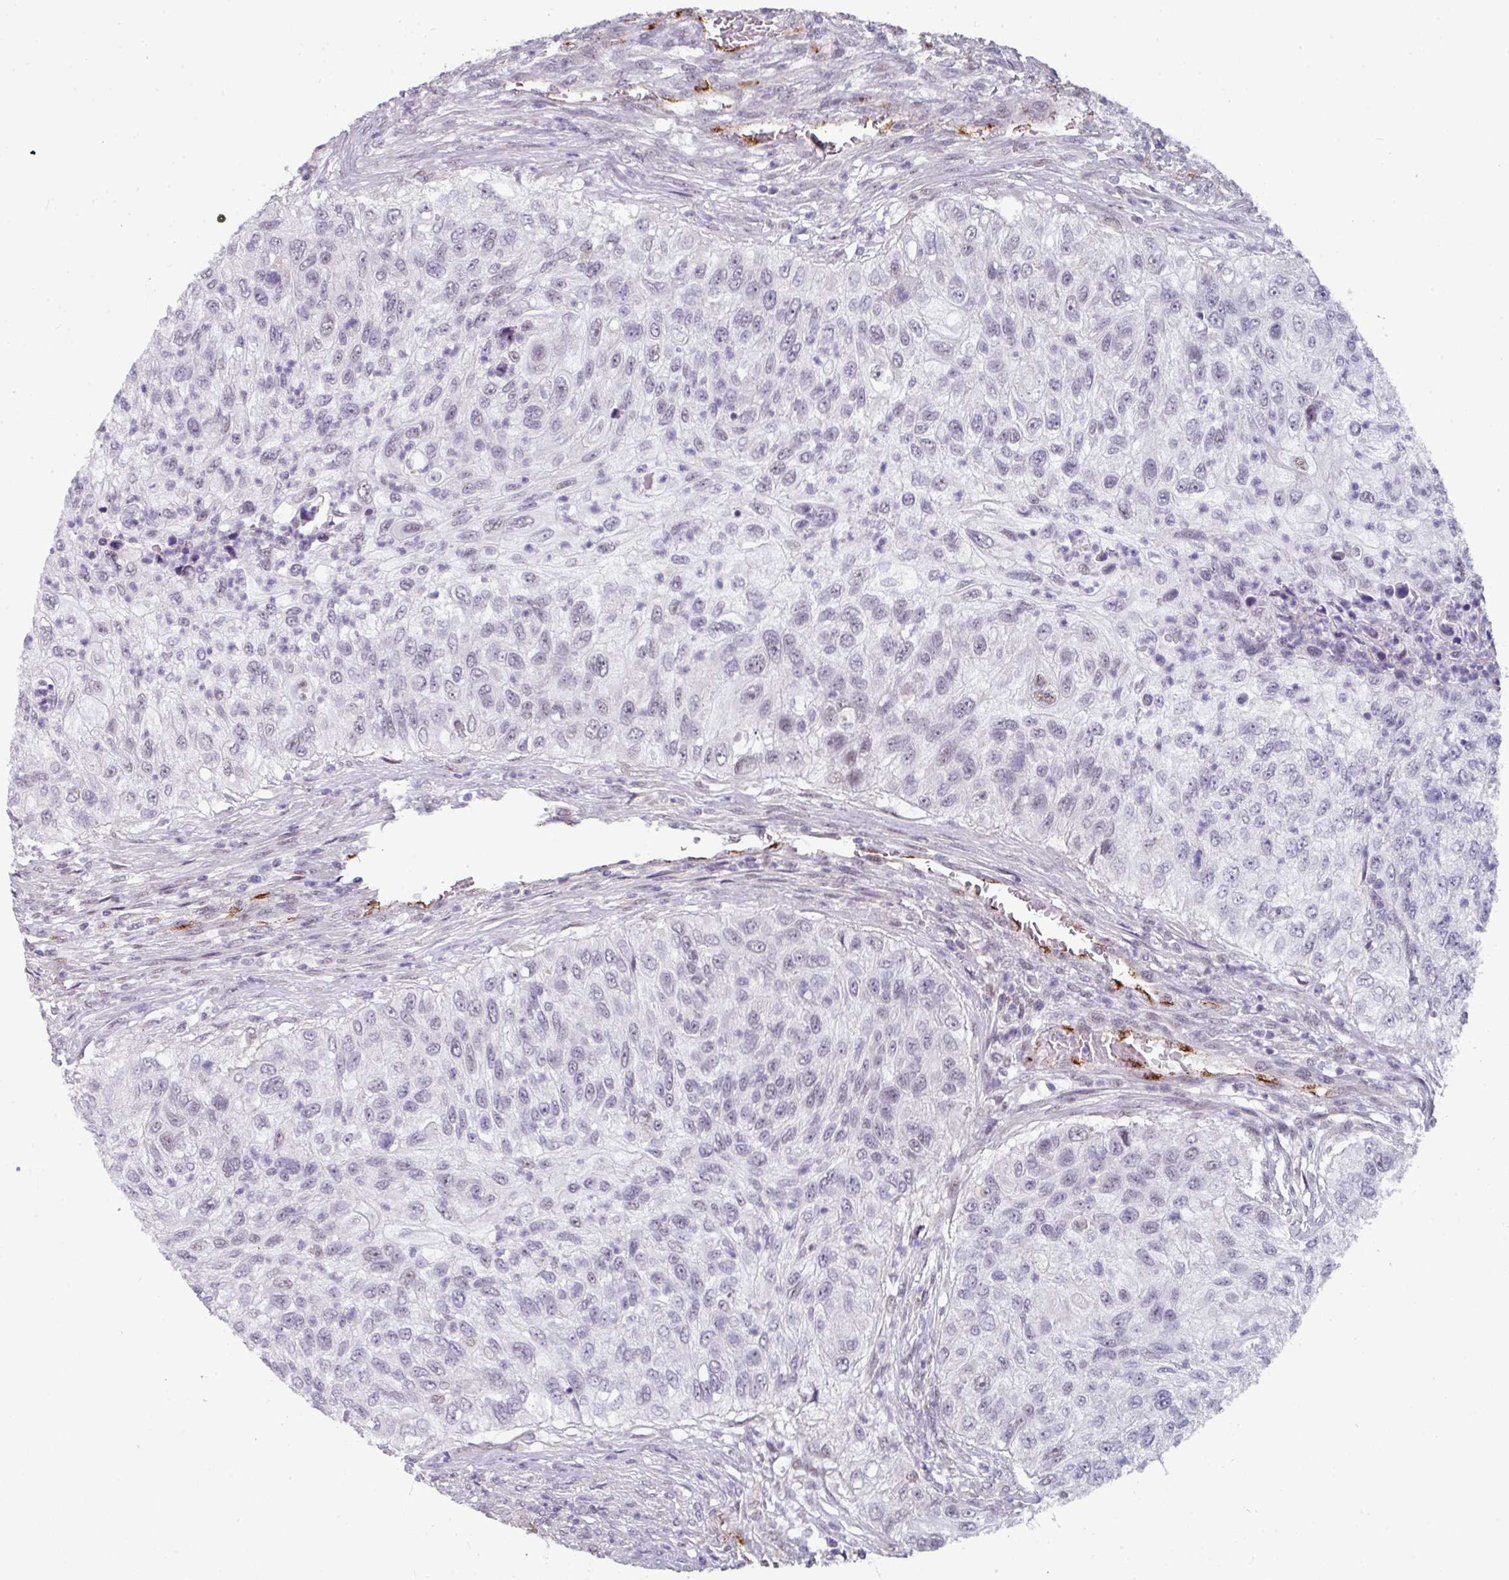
{"staining": {"intensity": "negative", "quantity": "none", "location": "none"}, "tissue": "urothelial cancer", "cell_type": "Tumor cells", "image_type": "cancer", "snomed": [{"axis": "morphology", "description": "Urothelial carcinoma, High grade"}, {"axis": "topography", "description": "Urinary bladder"}], "caption": "This is an immunohistochemistry (IHC) photomicrograph of urothelial cancer. There is no positivity in tumor cells.", "gene": "SIDT2", "patient": {"sex": "female", "age": 60}}